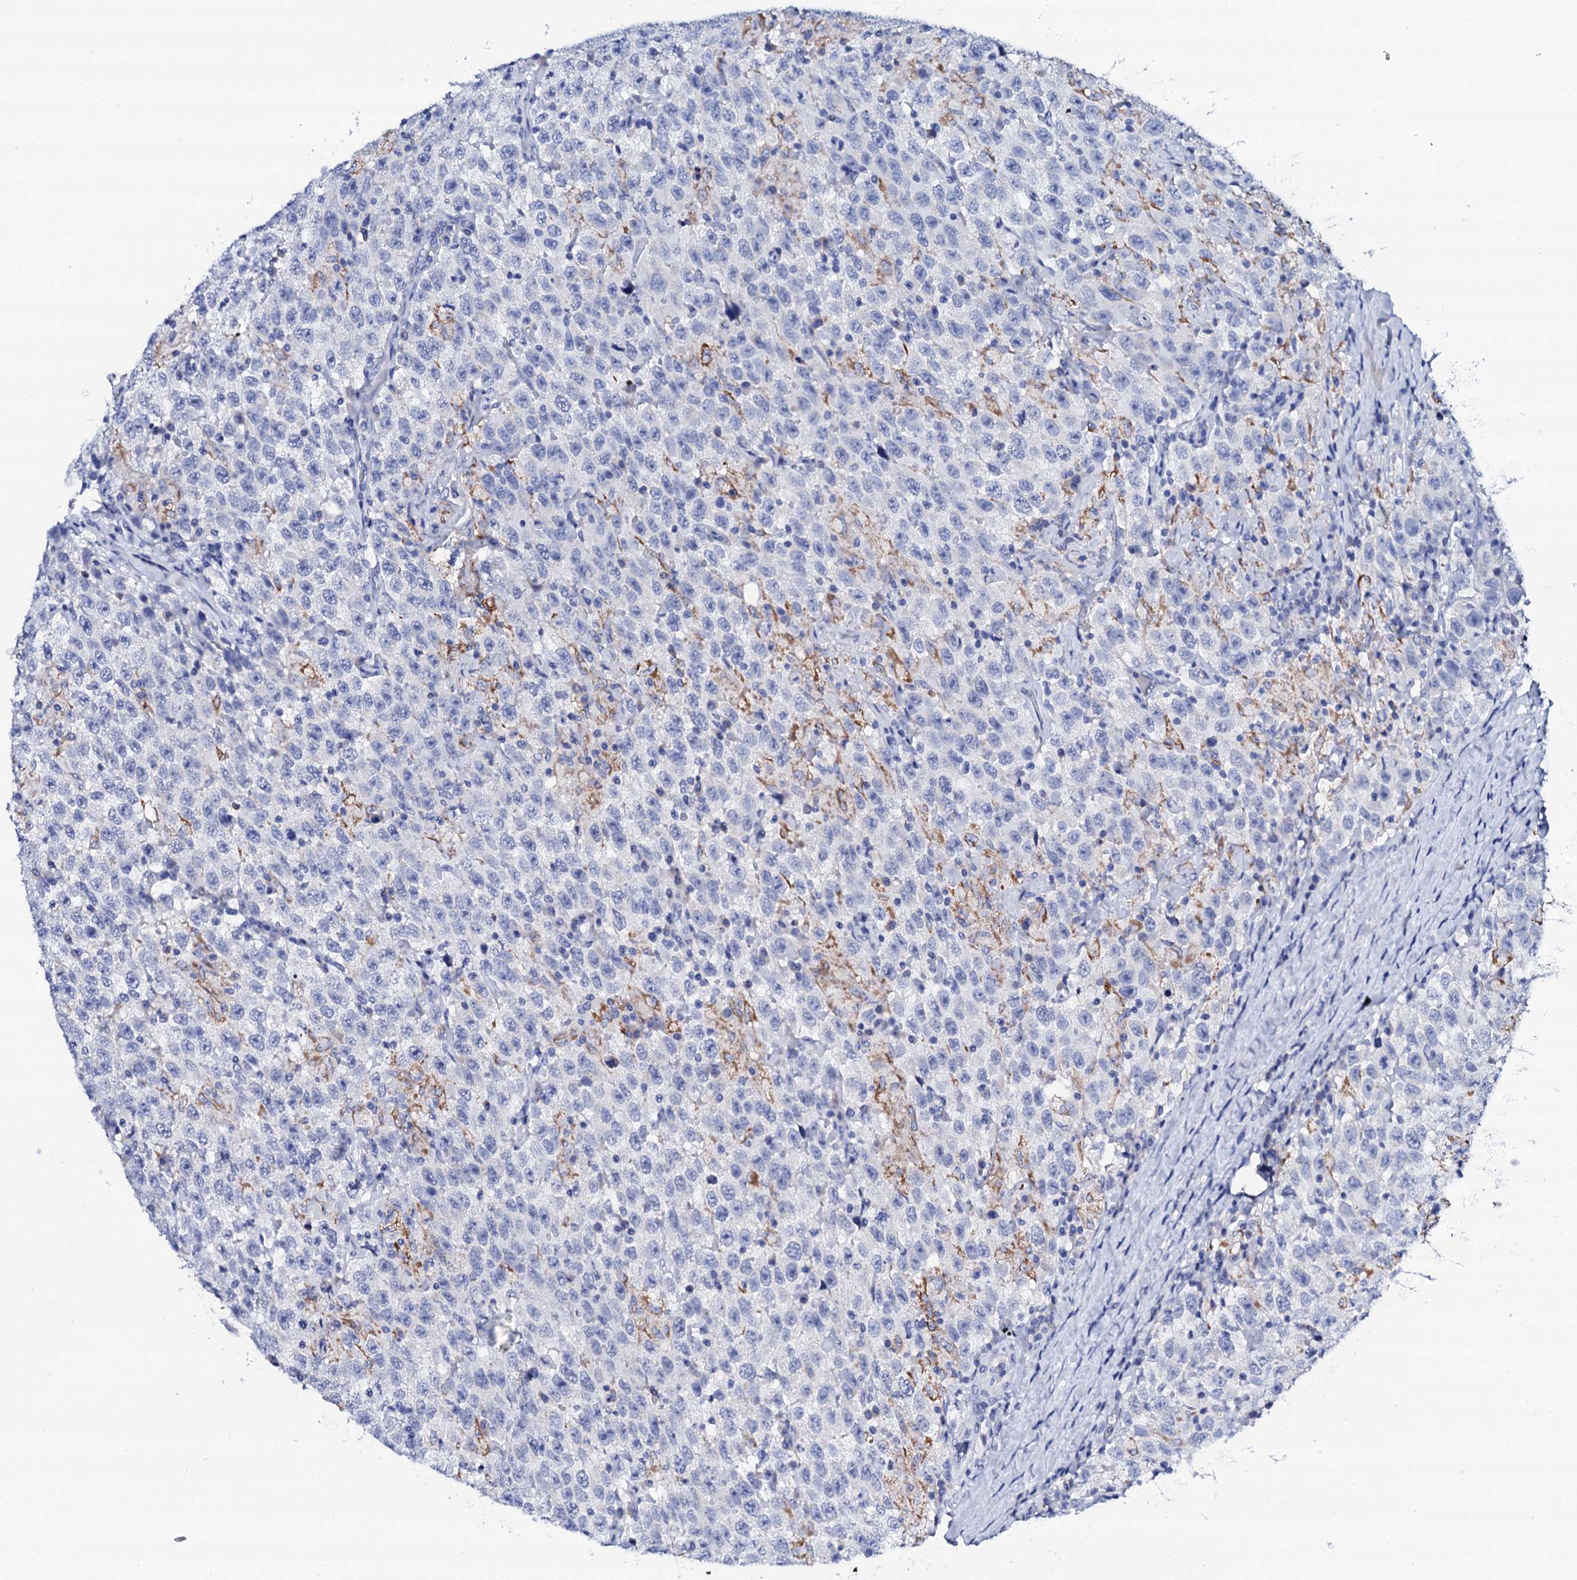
{"staining": {"intensity": "negative", "quantity": "none", "location": "none"}, "tissue": "testis cancer", "cell_type": "Tumor cells", "image_type": "cancer", "snomed": [{"axis": "morphology", "description": "Seminoma, NOS"}, {"axis": "topography", "description": "Testis"}], "caption": "This is an IHC image of testis seminoma. There is no staining in tumor cells.", "gene": "FBXL16", "patient": {"sex": "male", "age": 41}}